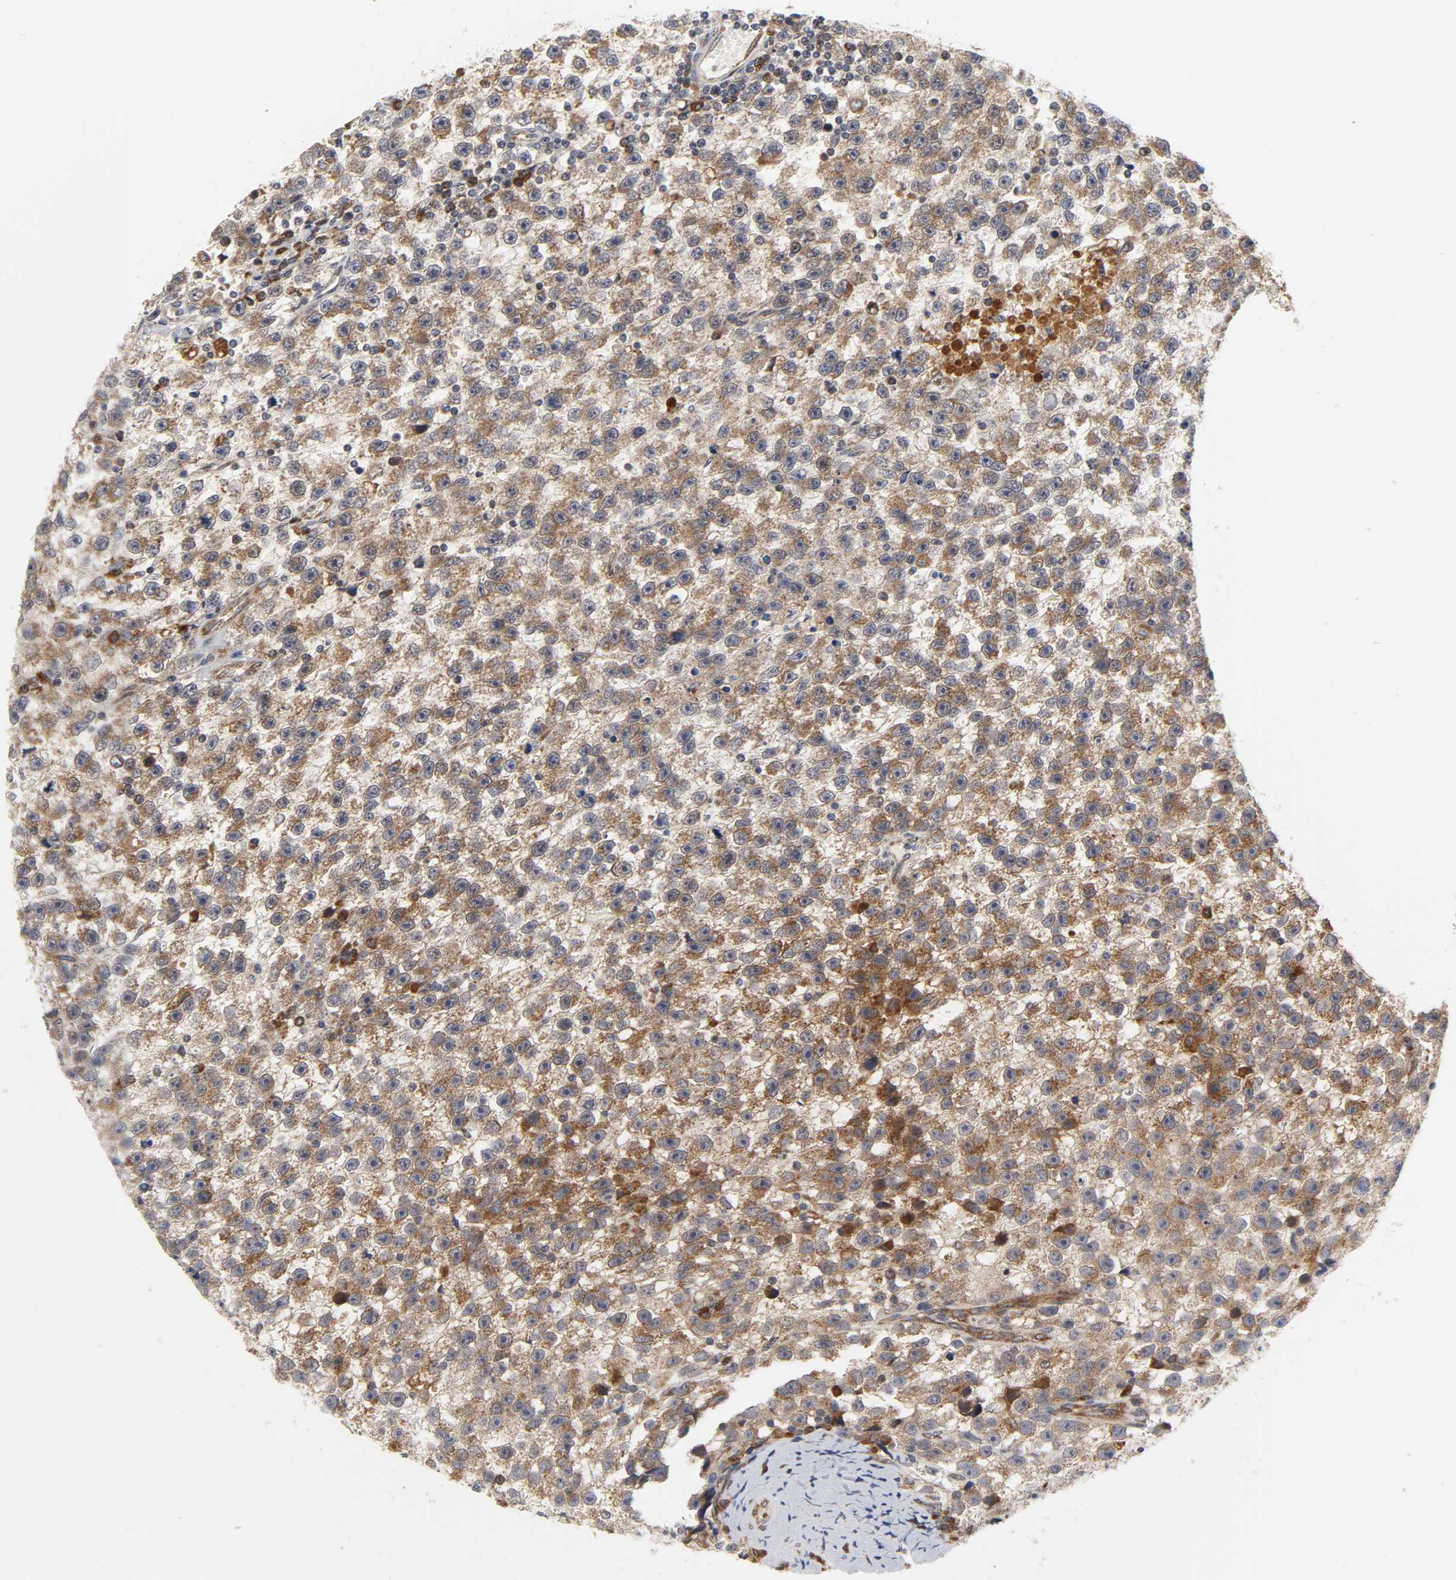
{"staining": {"intensity": "moderate", "quantity": ">75%", "location": "cytoplasmic/membranous"}, "tissue": "testis cancer", "cell_type": "Tumor cells", "image_type": "cancer", "snomed": [{"axis": "morphology", "description": "Seminoma, NOS"}, {"axis": "topography", "description": "Testis"}], "caption": "Testis cancer (seminoma) stained for a protein displays moderate cytoplasmic/membranous positivity in tumor cells.", "gene": "BAX", "patient": {"sex": "male", "age": 33}}